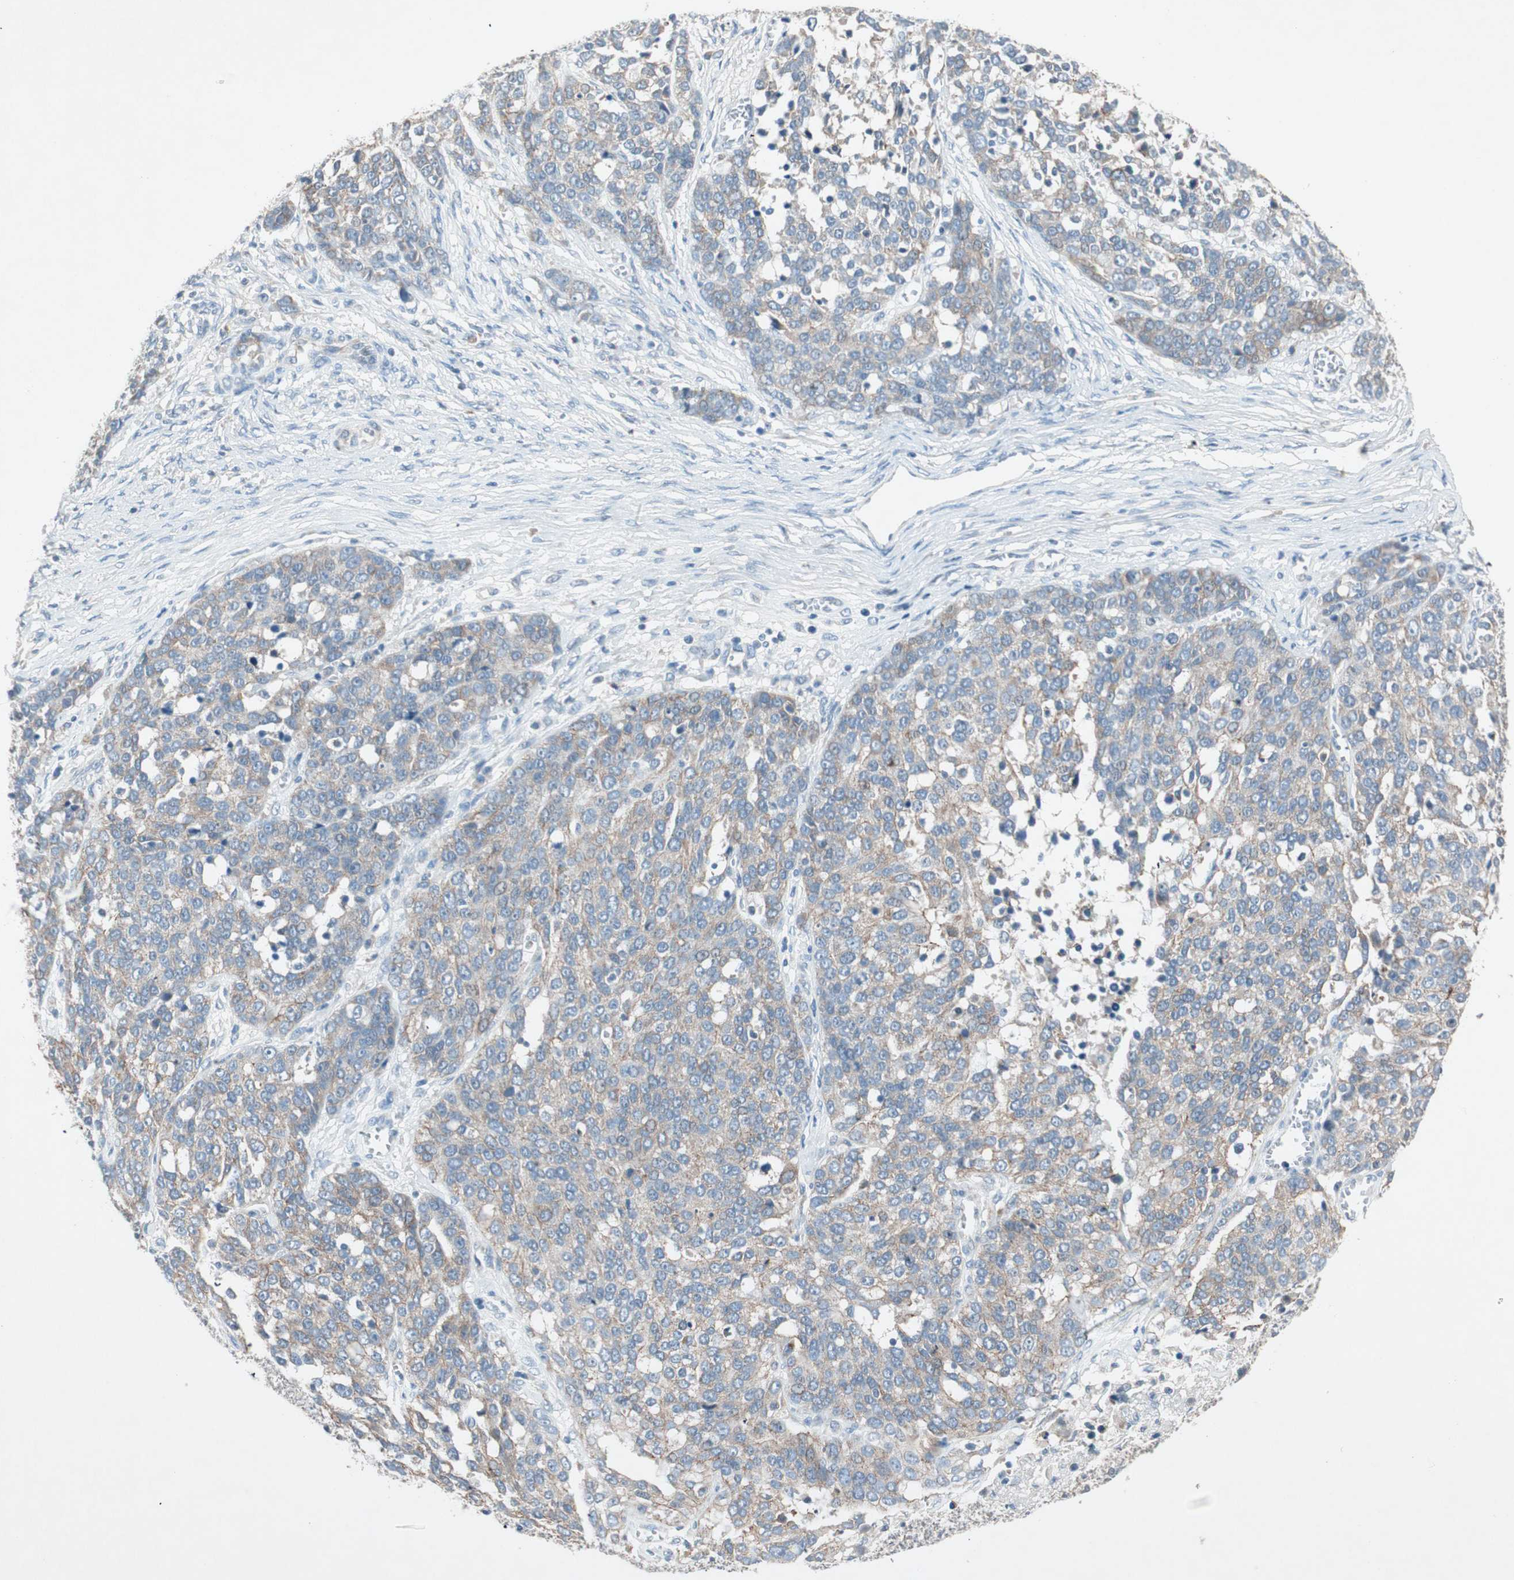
{"staining": {"intensity": "weak", "quantity": ">75%", "location": "cytoplasmic/membranous"}, "tissue": "ovarian cancer", "cell_type": "Tumor cells", "image_type": "cancer", "snomed": [{"axis": "morphology", "description": "Cystadenocarcinoma, serous, NOS"}, {"axis": "topography", "description": "Ovary"}], "caption": "Protein staining by IHC exhibits weak cytoplasmic/membranous expression in about >75% of tumor cells in ovarian cancer.", "gene": "NKAIN1", "patient": {"sex": "female", "age": 44}}